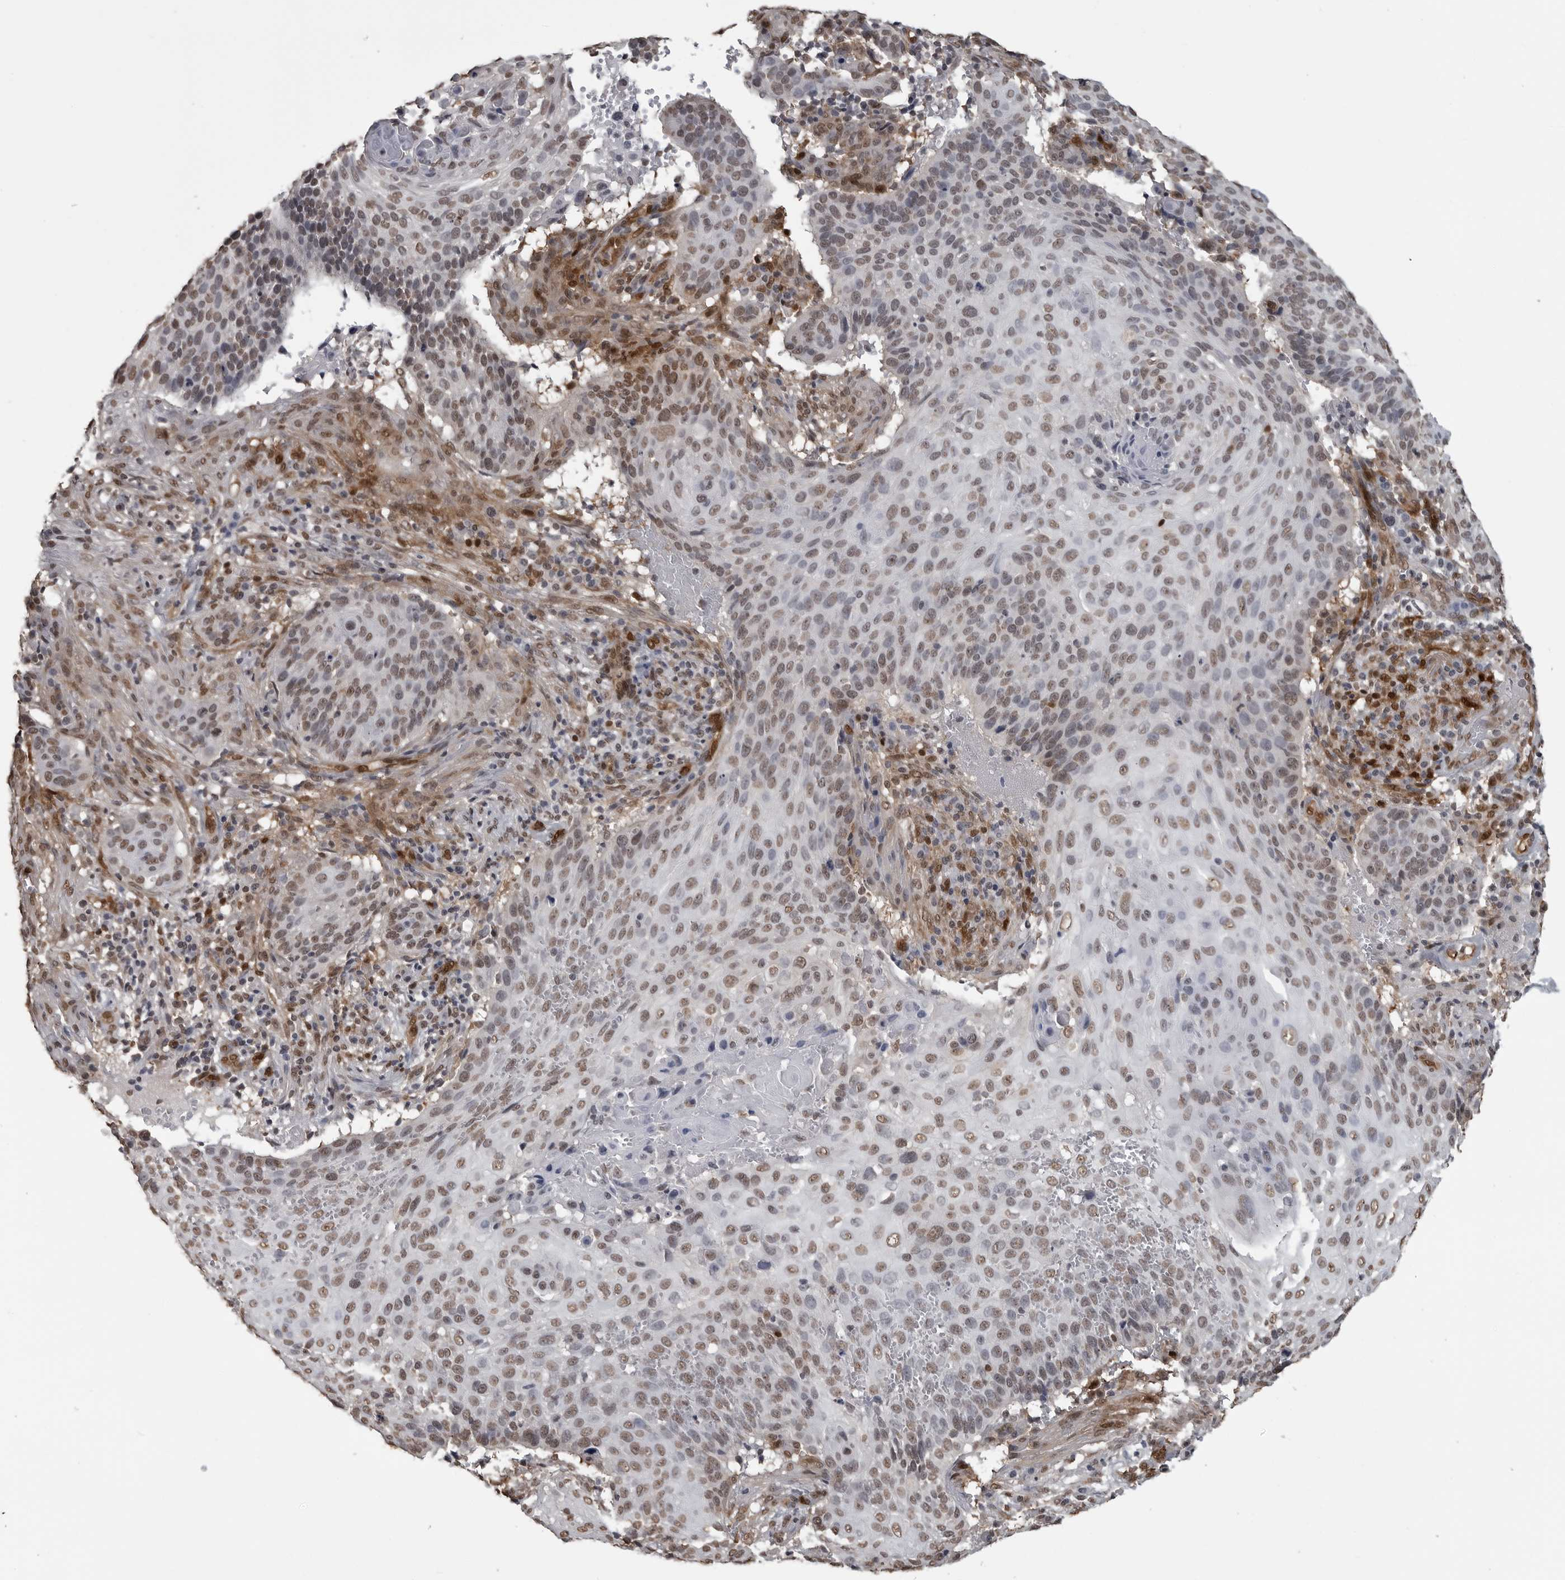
{"staining": {"intensity": "weak", "quantity": ">75%", "location": "nuclear"}, "tissue": "cervical cancer", "cell_type": "Tumor cells", "image_type": "cancer", "snomed": [{"axis": "morphology", "description": "Squamous cell carcinoma, NOS"}, {"axis": "topography", "description": "Cervix"}], "caption": "Cervical cancer (squamous cell carcinoma) stained with a protein marker reveals weak staining in tumor cells.", "gene": "SMAD2", "patient": {"sex": "female", "age": 74}}